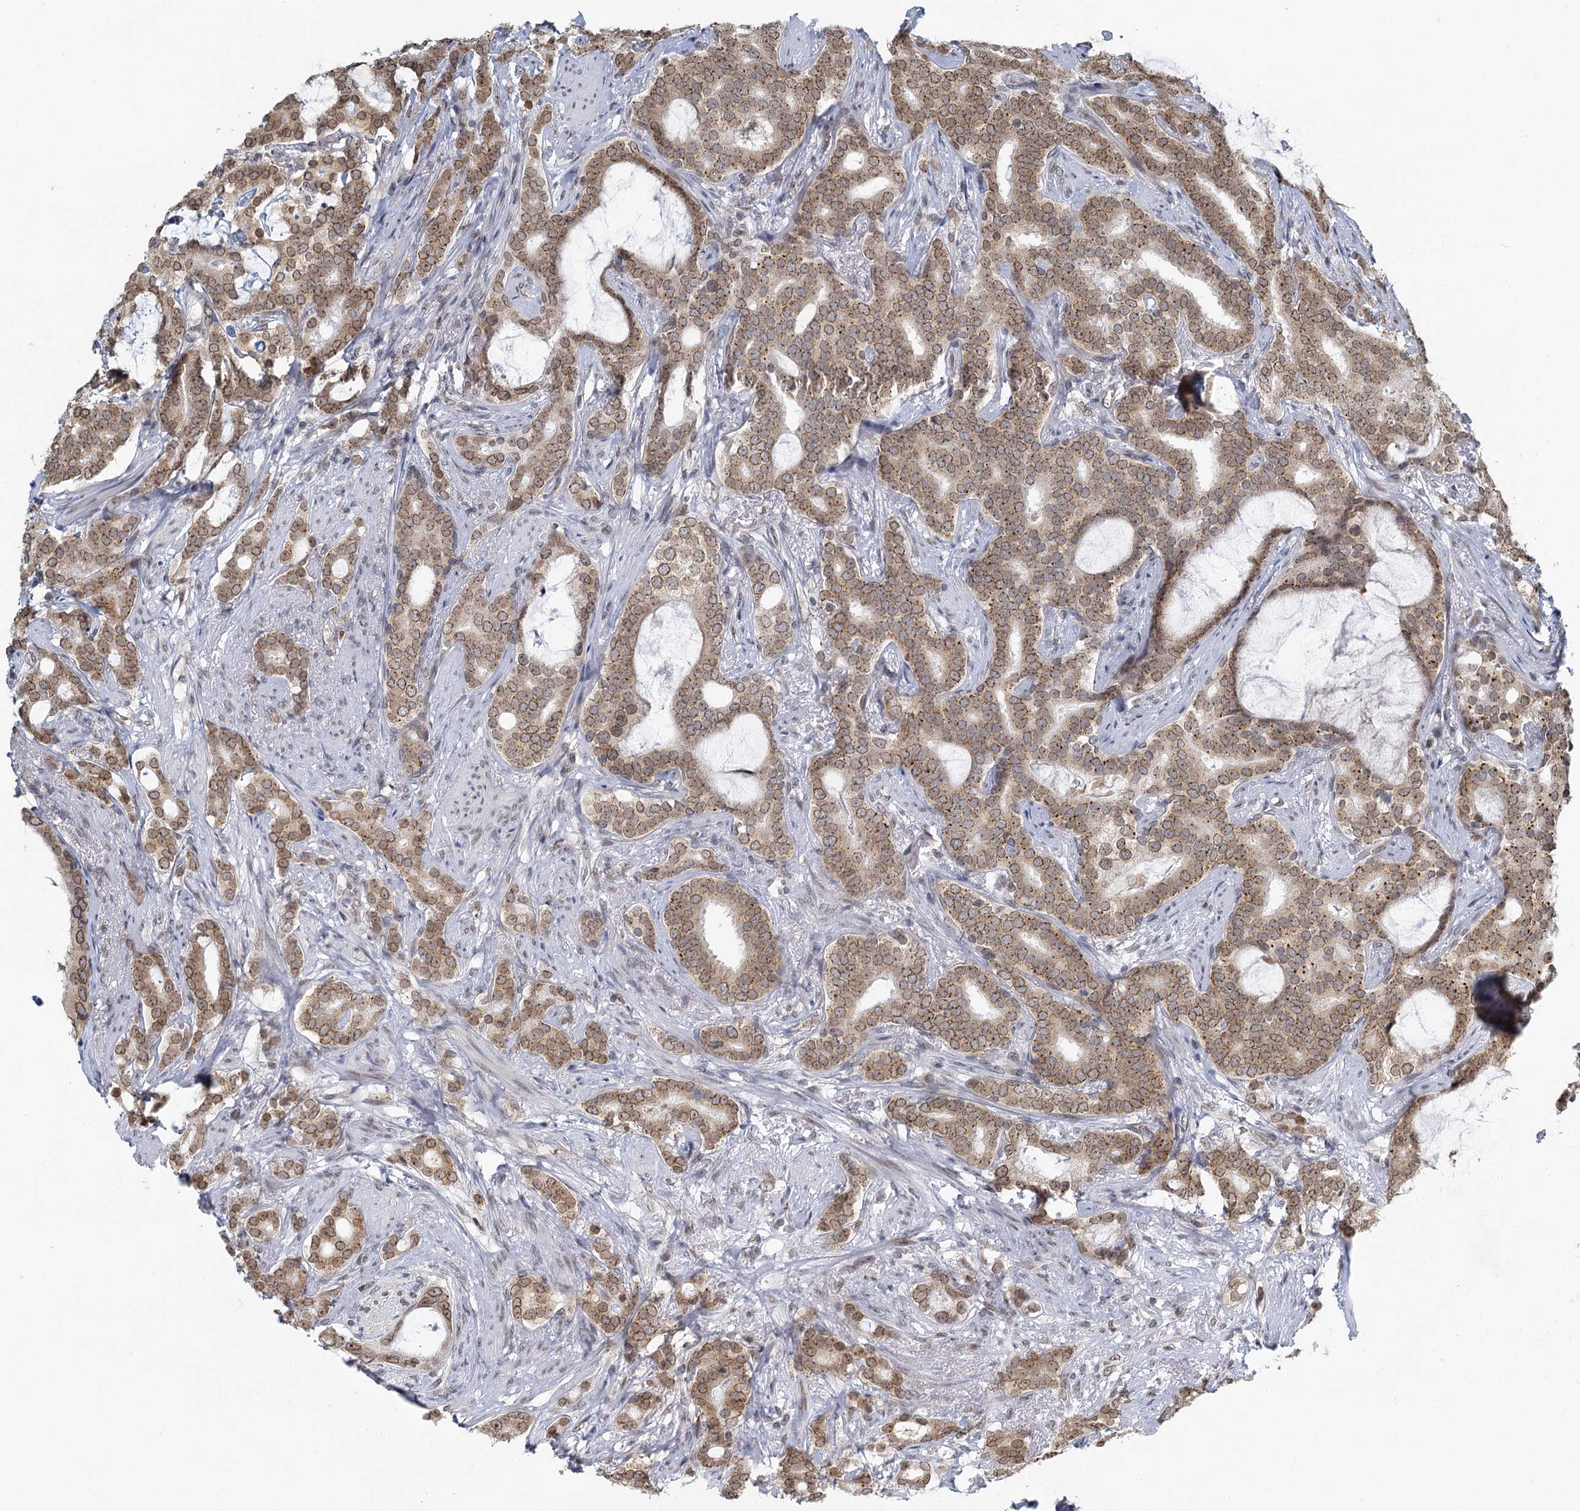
{"staining": {"intensity": "moderate", "quantity": ">75%", "location": "cytoplasmic/membranous,nuclear"}, "tissue": "prostate cancer", "cell_type": "Tumor cells", "image_type": "cancer", "snomed": [{"axis": "morphology", "description": "Adenocarcinoma, Low grade"}, {"axis": "topography", "description": "Prostate"}], "caption": "The photomicrograph demonstrates a brown stain indicating the presence of a protein in the cytoplasmic/membranous and nuclear of tumor cells in prostate cancer (low-grade adenocarcinoma).", "gene": "TREX1", "patient": {"sex": "male", "age": 71}}